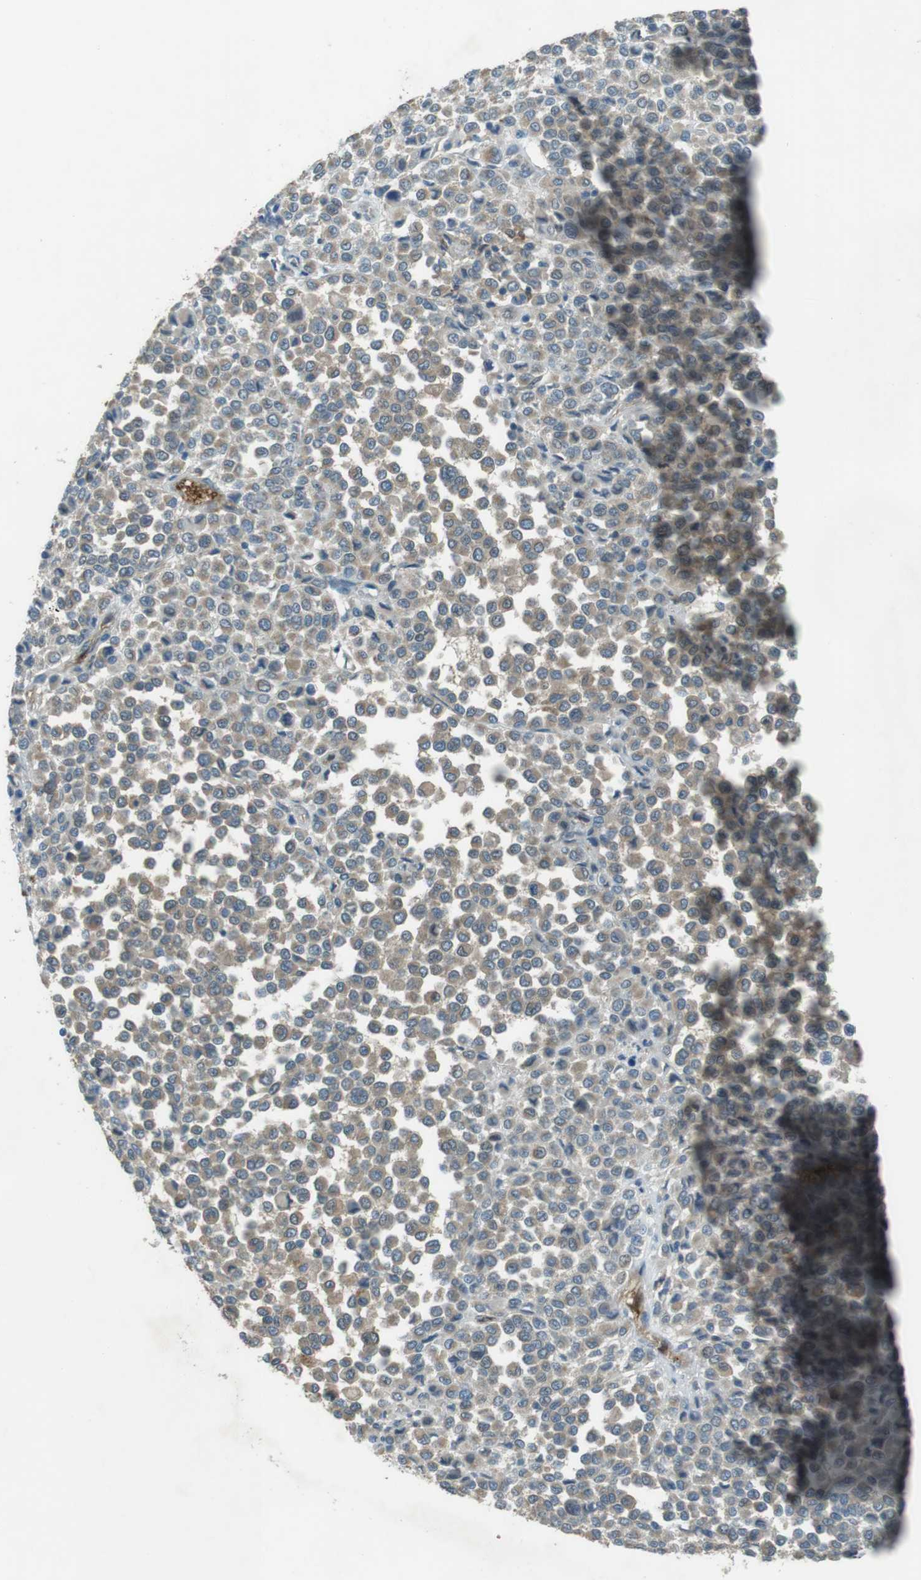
{"staining": {"intensity": "negative", "quantity": "none", "location": "none"}, "tissue": "melanoma", "cell_type": "Tumor cells", "image_type": "cancer", "snomed": [{"axis": "morphology", "description": "Malignant melanoma, Metastatic site"}, {"axis": "topography", "description": "Pancreas"}], "caption": "This is an immunohistochemistry micrograph of malignant melanoma (metastatic site). There is no expression in tumor cells.", "gene": "MFAP3", "patient": {"sex": "female", "age": 30}}